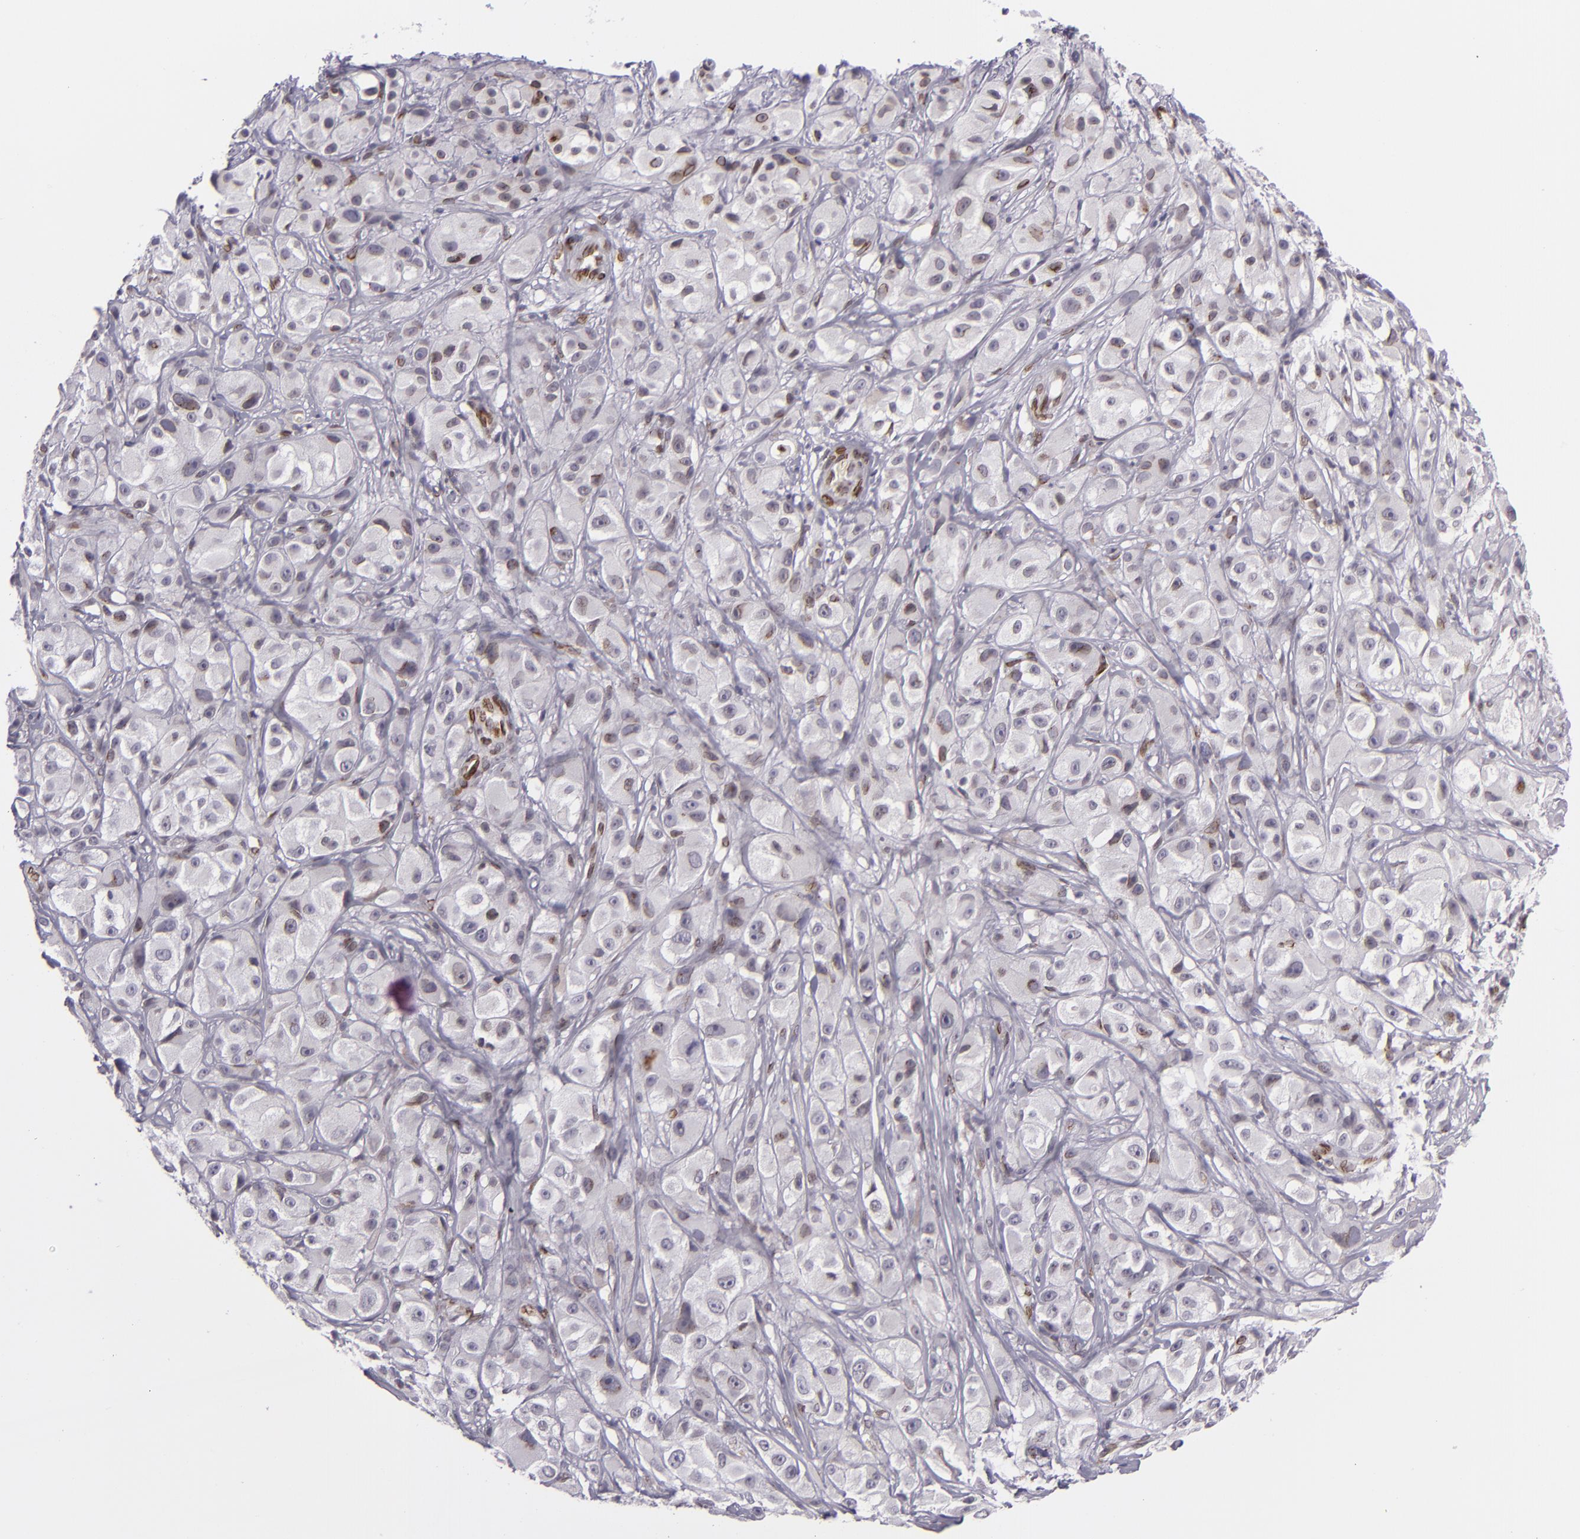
{"staining": {"intensity": "moderate", "quantity": "<25%", "location": "nuclear"}, "tissue": "melanoma", "cell_type": "Tumor cells", "image_type": "cancer", "snomed": [{"axis": "morphology", "description": "Malignant melanoma, NOS"}, {"axis": "topography", "description": "Skin"}], "caption": "This histopathology image demonstrates melanoma stained with immunohistochemistry (IHC) to label a protein in brown. The nuclear of tumor cells show moderate positivity for the protein. Nuclei are counter-stained blue.", "gene": "EMD", "patient": {"sex": "male", "age": 56}}